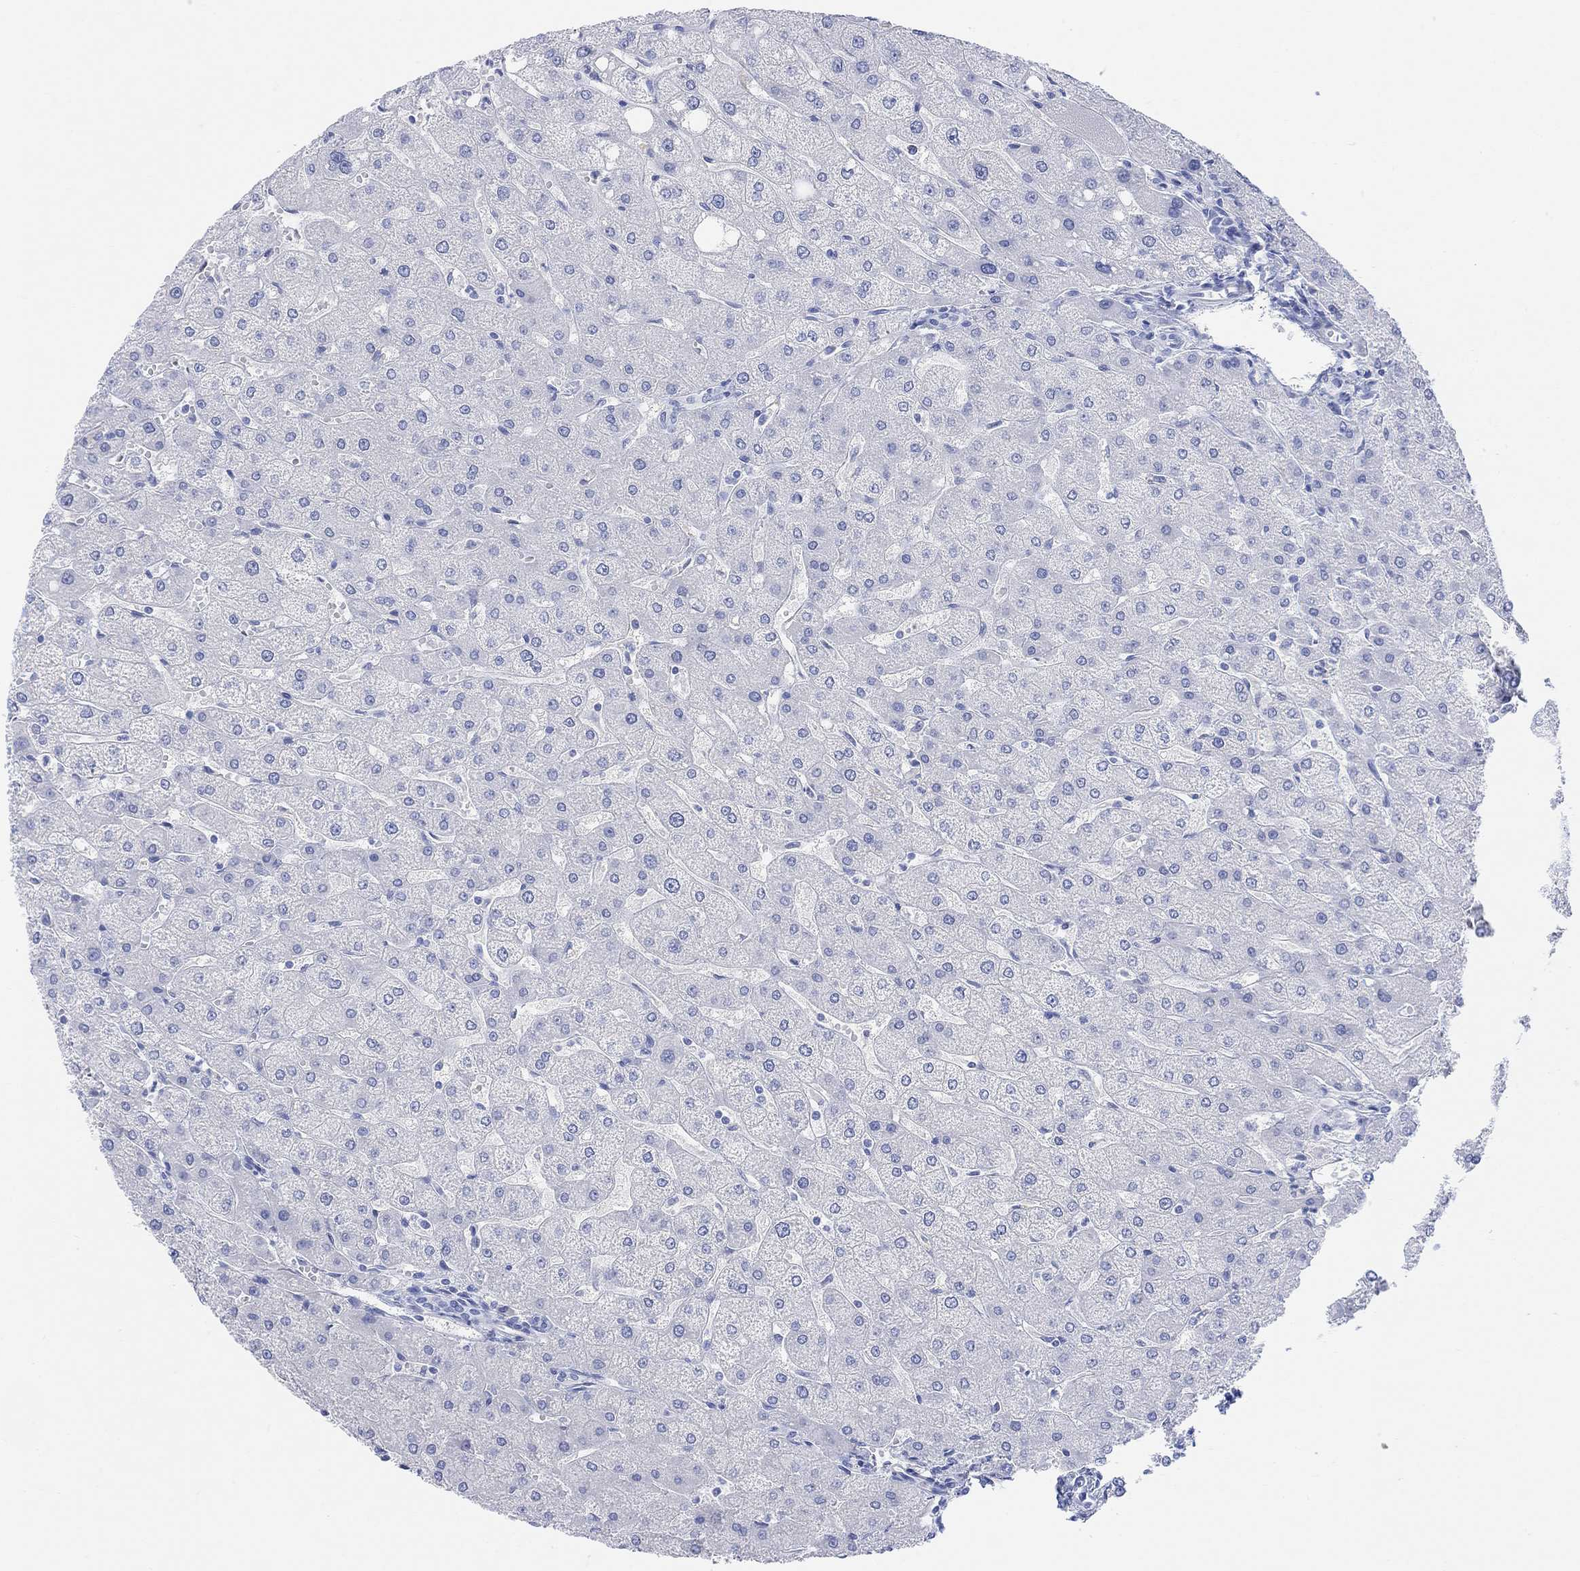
{"staining": {"intensity": "negative", "quantity": "none", "location": "none"}, "tissue": "liver", "cell_type": "Cholangiocytes", "image_type": "normal", "snomed": [{"axis": "morphology", "description": "Normal tissue, NOS"}, {"axis": "topography", "description": "Liver"}], "caption": "IHC image of unremarkable human liver stained for a protein (brown), which reveals no expression in cholangiocytes.", "gene": "GNG13", "patient": {"sex": "male", "age": 67}}